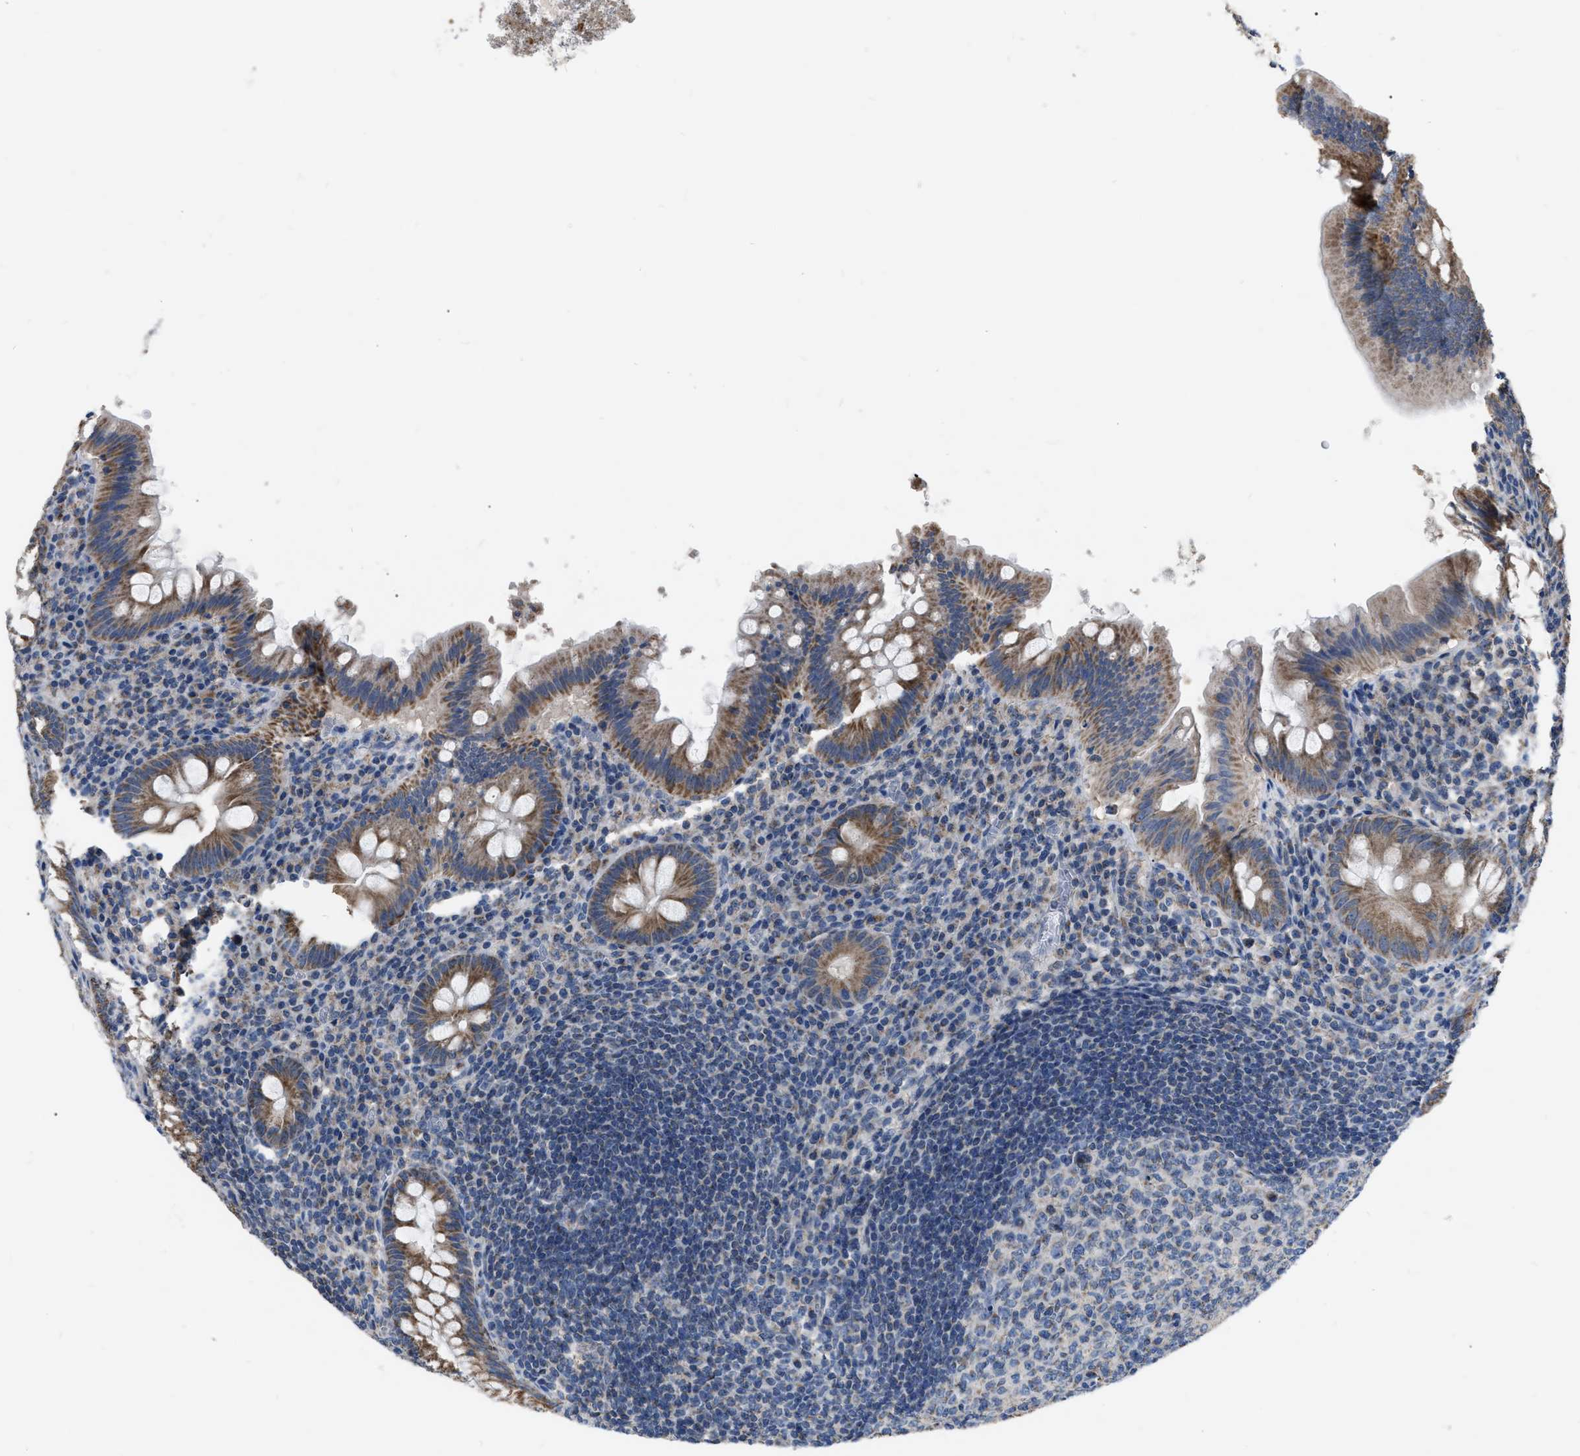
{"staining": {"intensity": "moderate", "quantity": ">75%", "location": "cytoplasmic/membranous"}, "tissue": "appendix", "cell_type": "Glandular cells", "image_type": "normal", "snomed": [{"axis": "morphology", "description": "Normal tissue, NOS"}, {"axis": "topography", "description": "Appendix"}], "caption": "A high-resolution histopathology image shows IHC staining of unremarkable appendix, which demonstrates moderate cytoplasmic/membranous staining in about >75% of glandular cells.", "gene": "DDX56", "patient": {"sex": "male", "age": 56}}